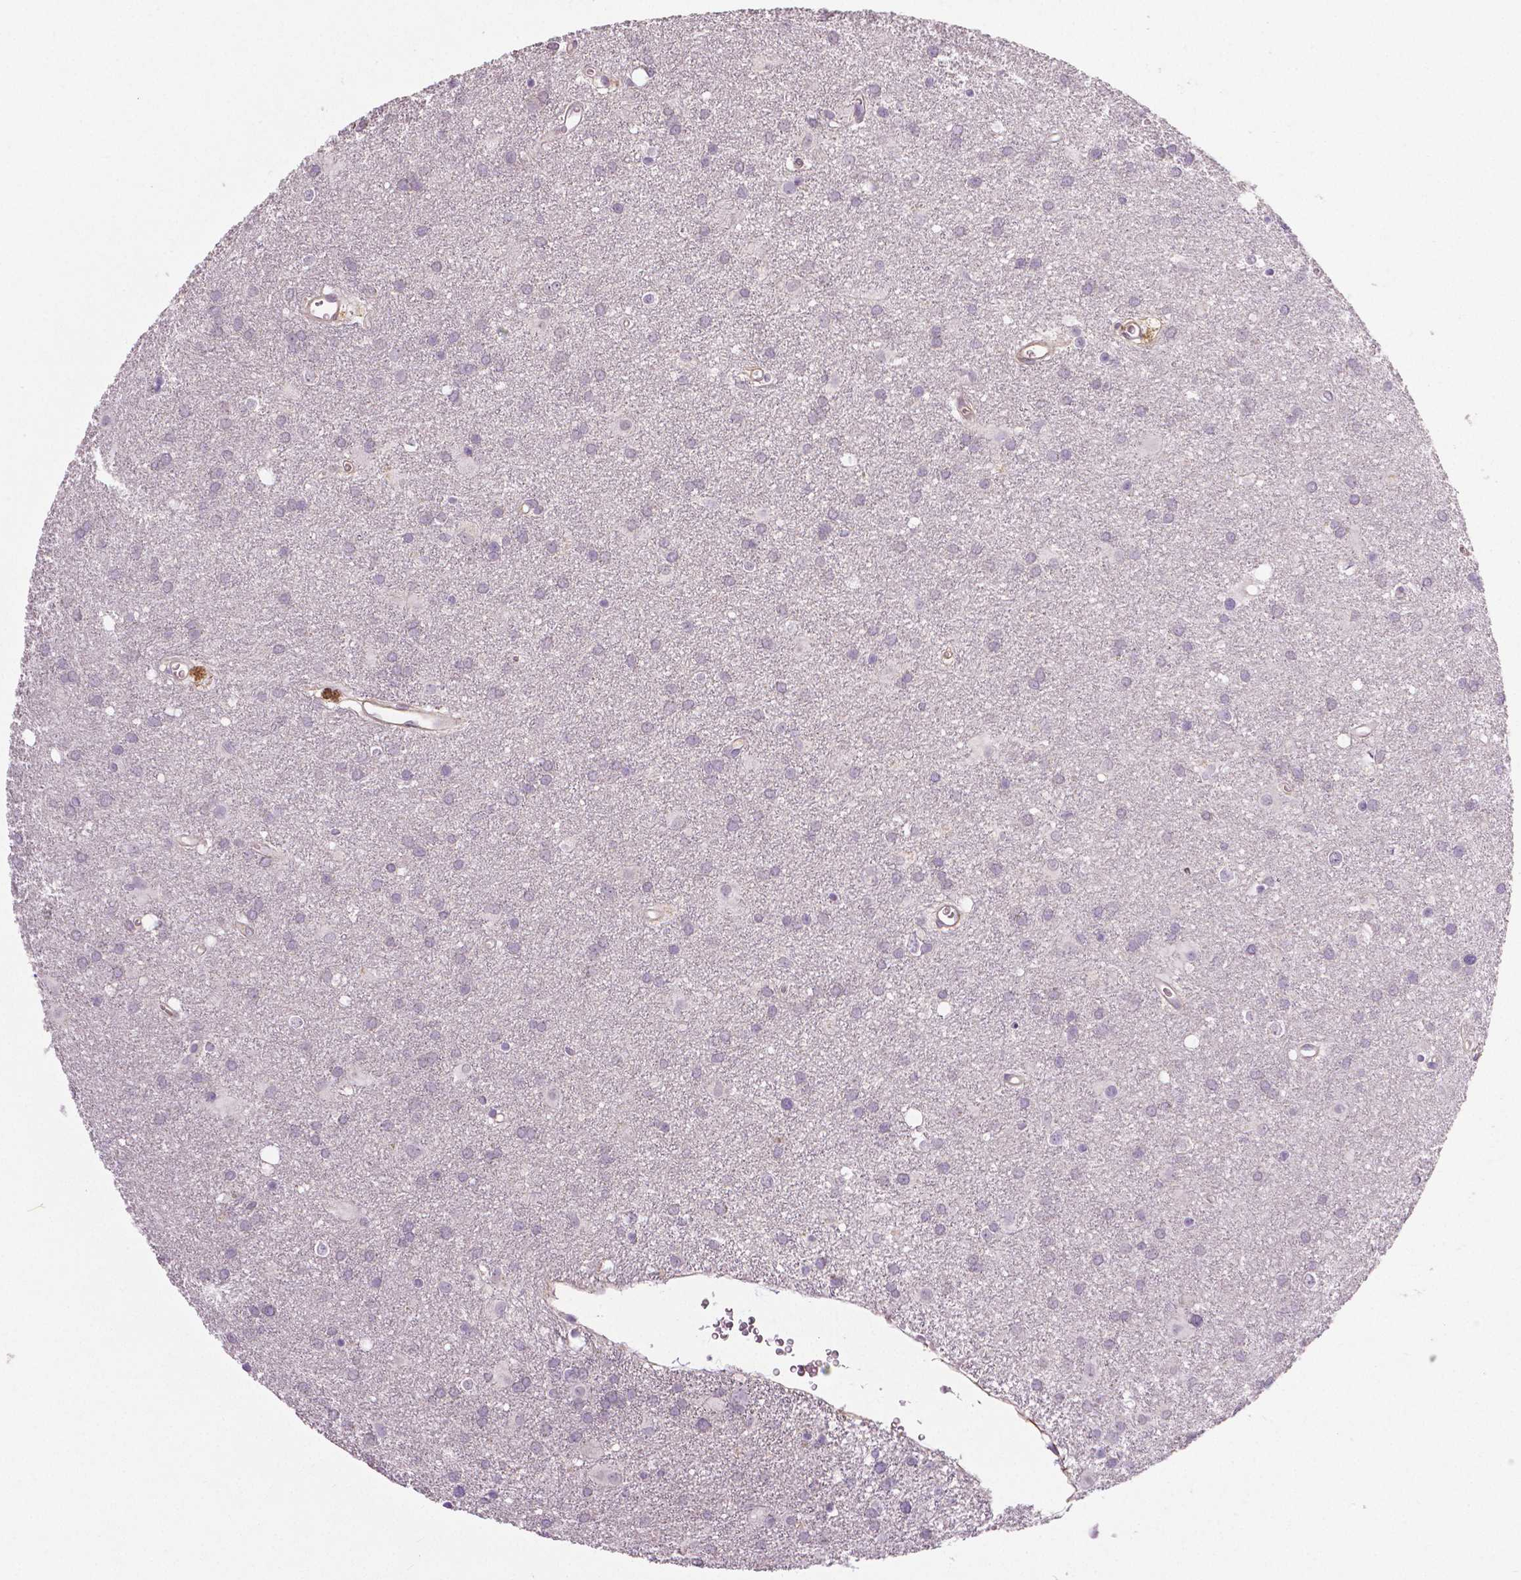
{"staining": {"intensity": "negative", "quantity": "none", "location": "none"}, "tissue": "glioma", "cell_type": "Tumor cells", "image_type": "cancer", "snomed": [{"axis": "morphology", "description": "Glioma, malignant, Low grade"}, {"axis": "topography", "description": "Brain"}], "caption": "This is a image of IHC staining of malignant low-grade glioma, which shows no expression in tumor cells.", "gene": "FLT1", "patient": {"sex": "male", "age": 58}}